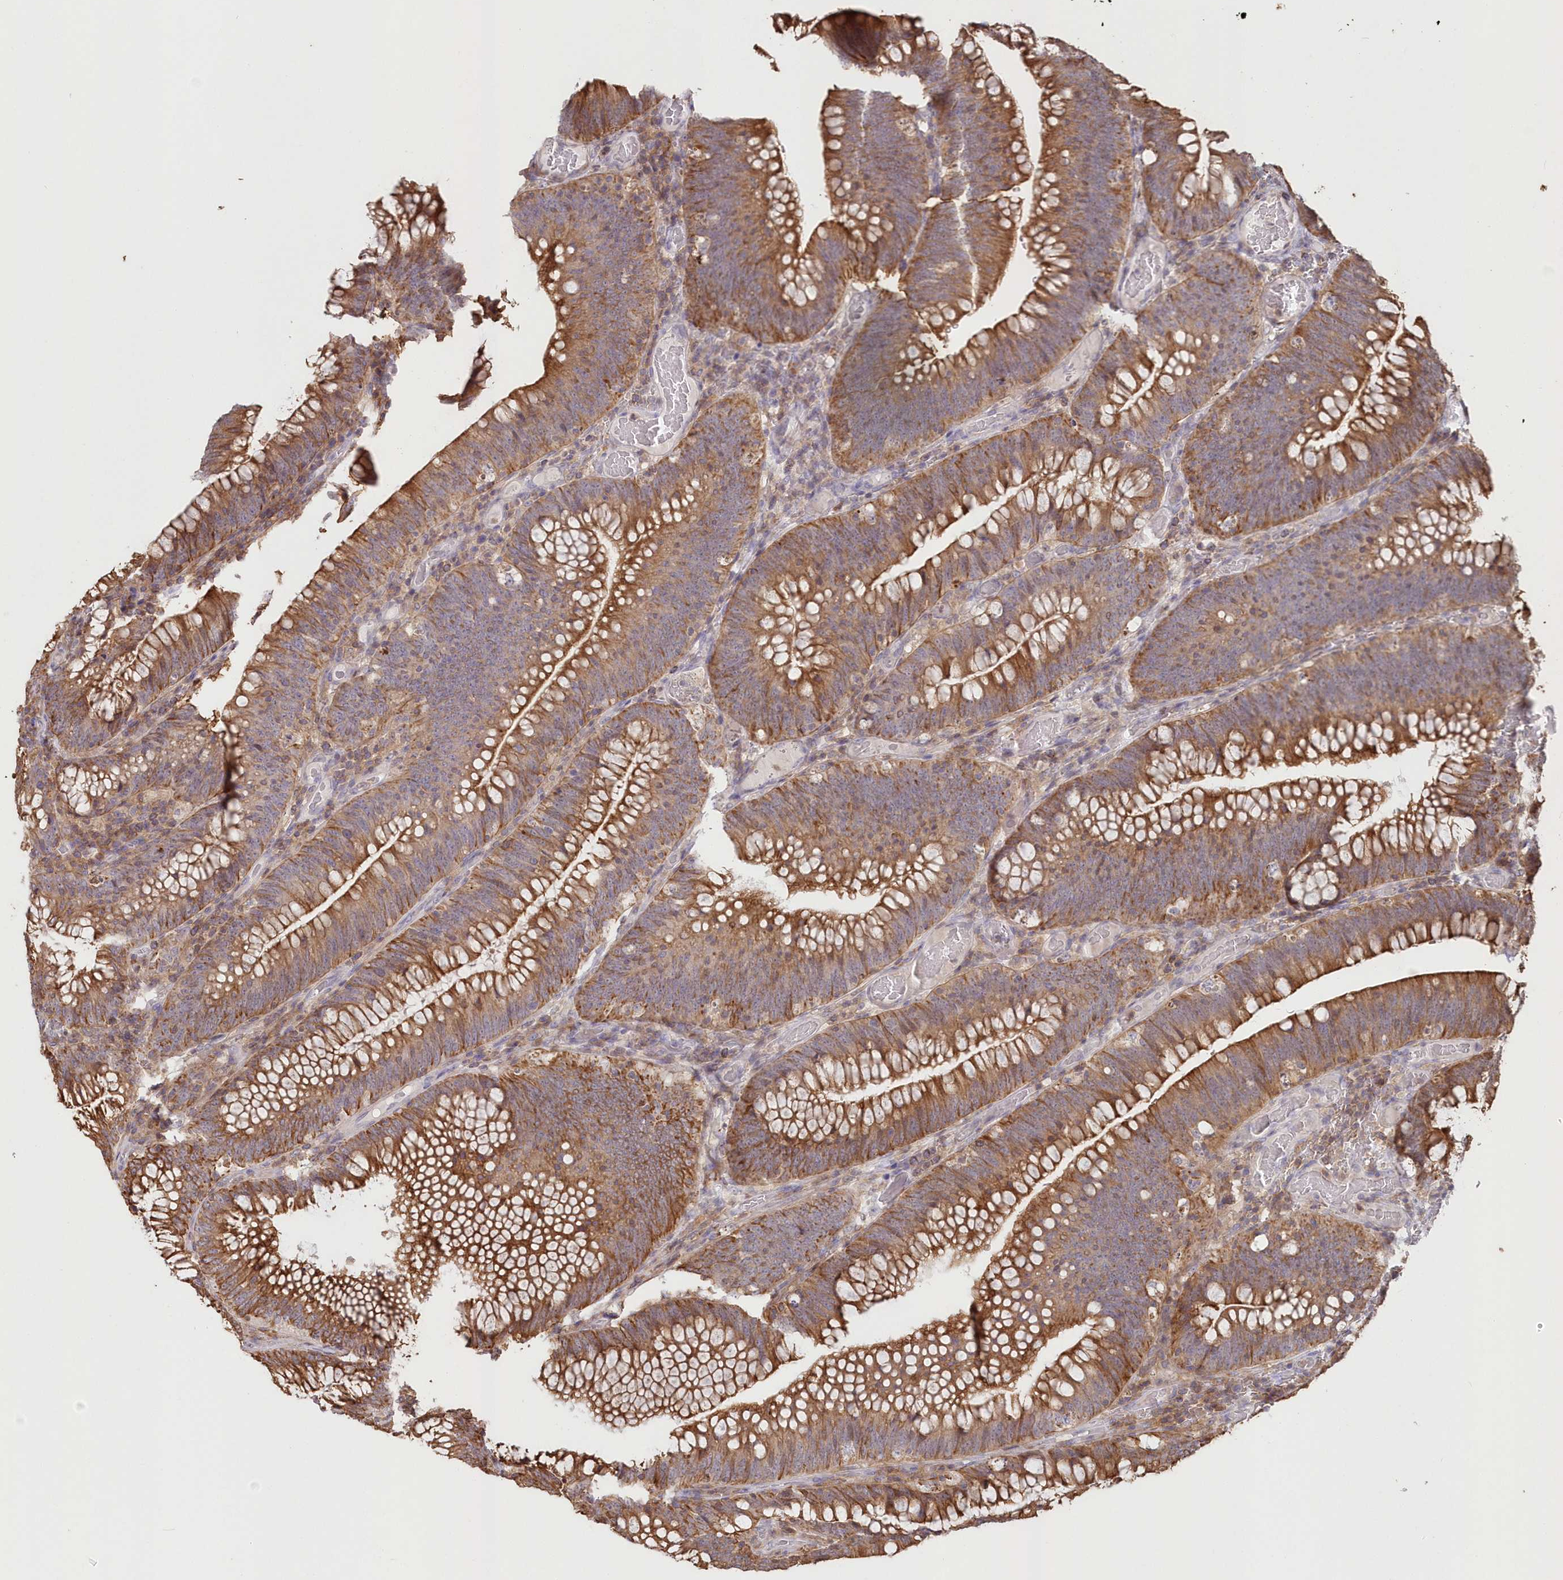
{"staining": {"intensity": "moderate", "quantity": ">75%", "location": "cytoplasmic/membranous"}, "tissue": "colorectal cancer", "cell_type": "Tumor cells", "image_type": "cancer", "snomed": [{"axis": "morphology", "description": "Normal tissue, NOS"}, {"axis": "topography", "description": "Colon"}], "caption": "Colorectal cancer stained with a brown dye exhibits moderate cytoplasmic/membranous positive expression in approximately >75% of tumor cells.", "gene": "SNED1", "patient": {"sex": "female", "age": 82}}